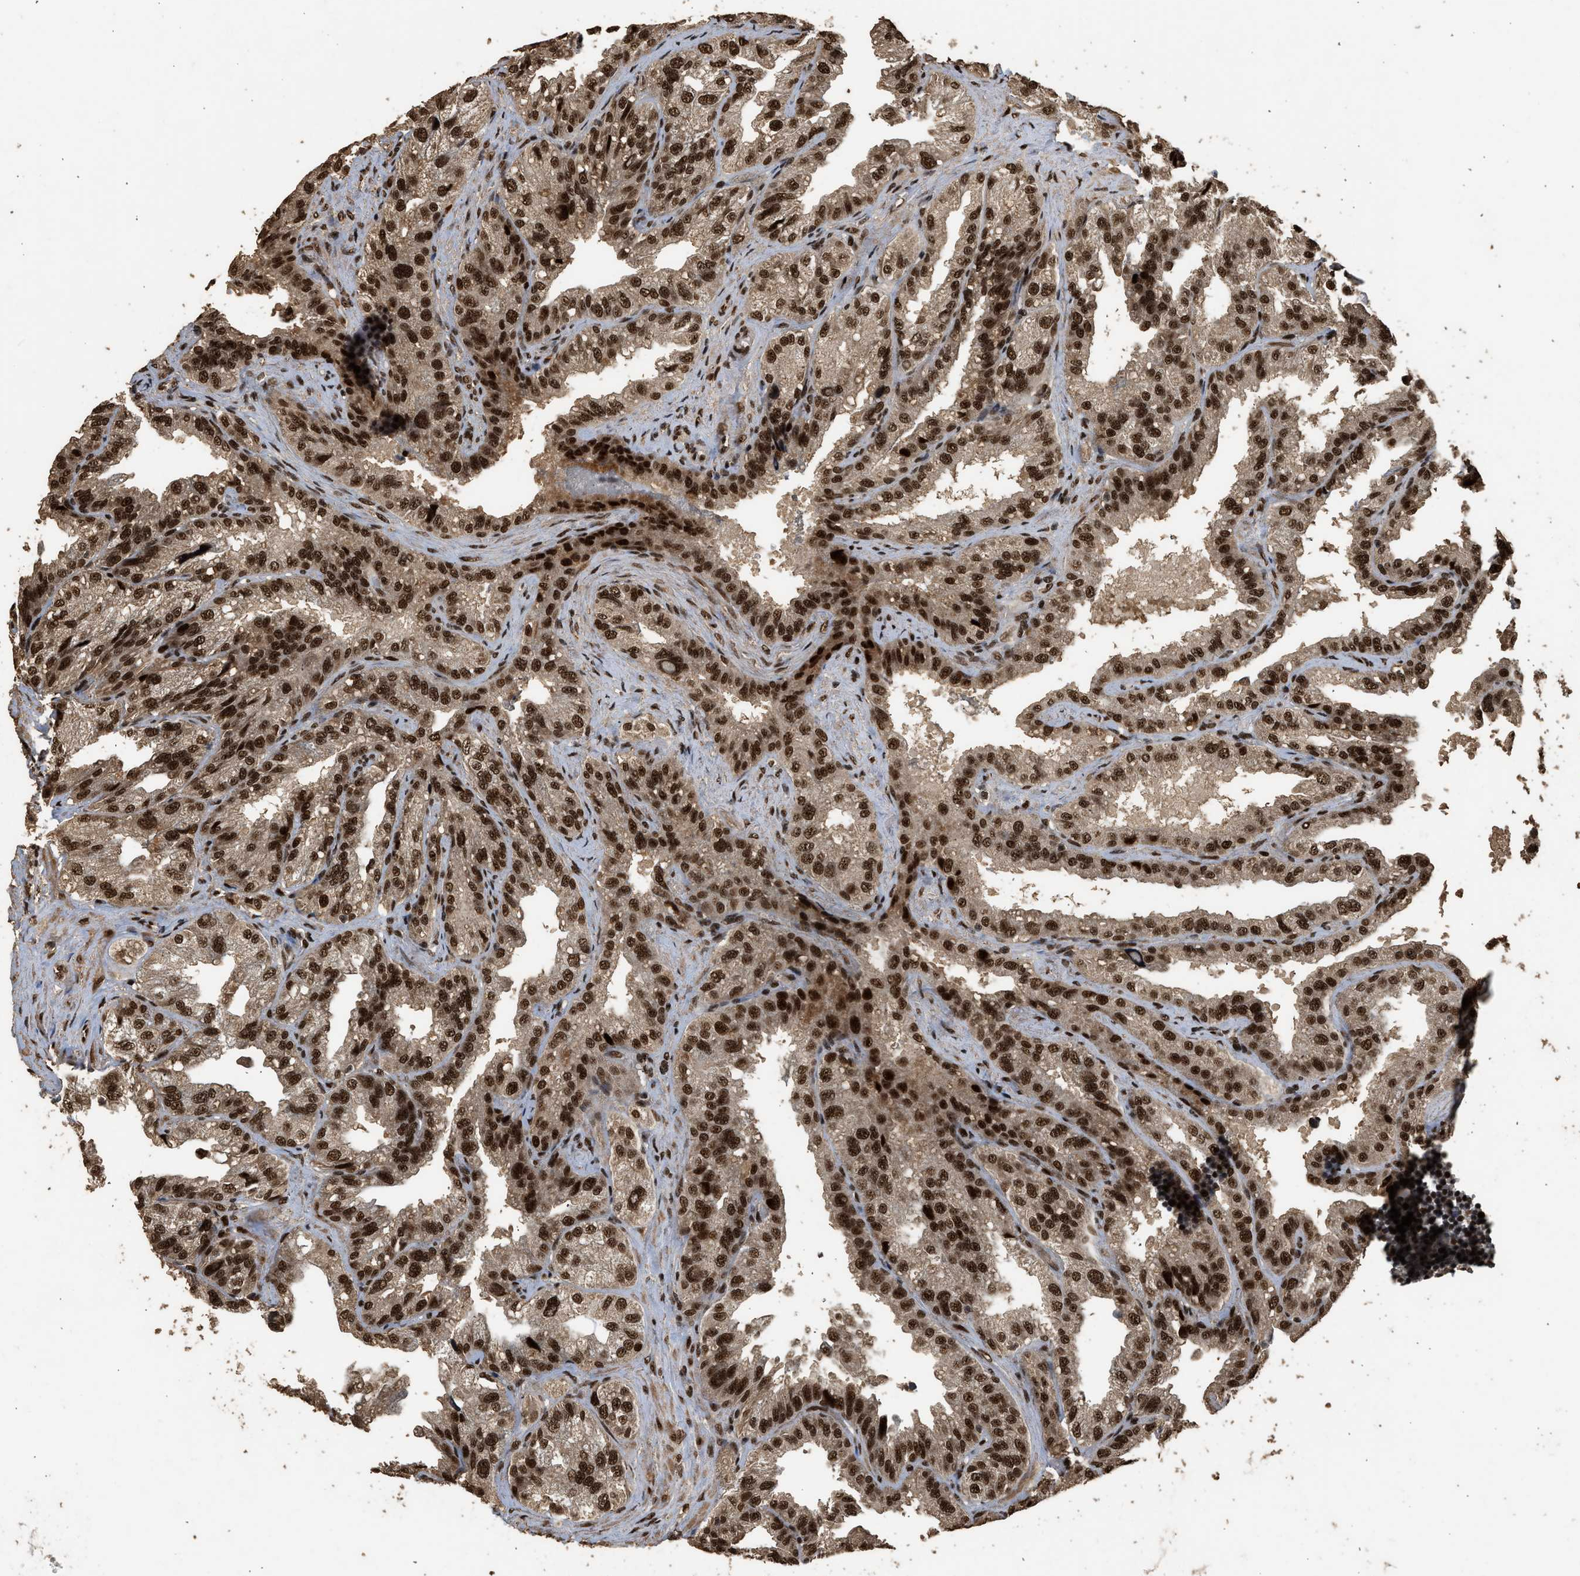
{"staining": {"intensity": "strong", "quantity": ">75%", "location": "nuclear"}, "tissue": "seminal vesicle", "cell_type": "Glandular cells", "image_type": "normal", "snomed": [{"axis": "morphology", "description": "Normal tissue, NOS"}, {"axis": "topography", "description": "Seminal veicle"}], "caption": "The immunohistochemical stain shows strong nuclear positivity in glandular cells of normal seminal vesicle.", "gene": "PPP4R3B", "patient": {"sex": "male", "age": 68}}